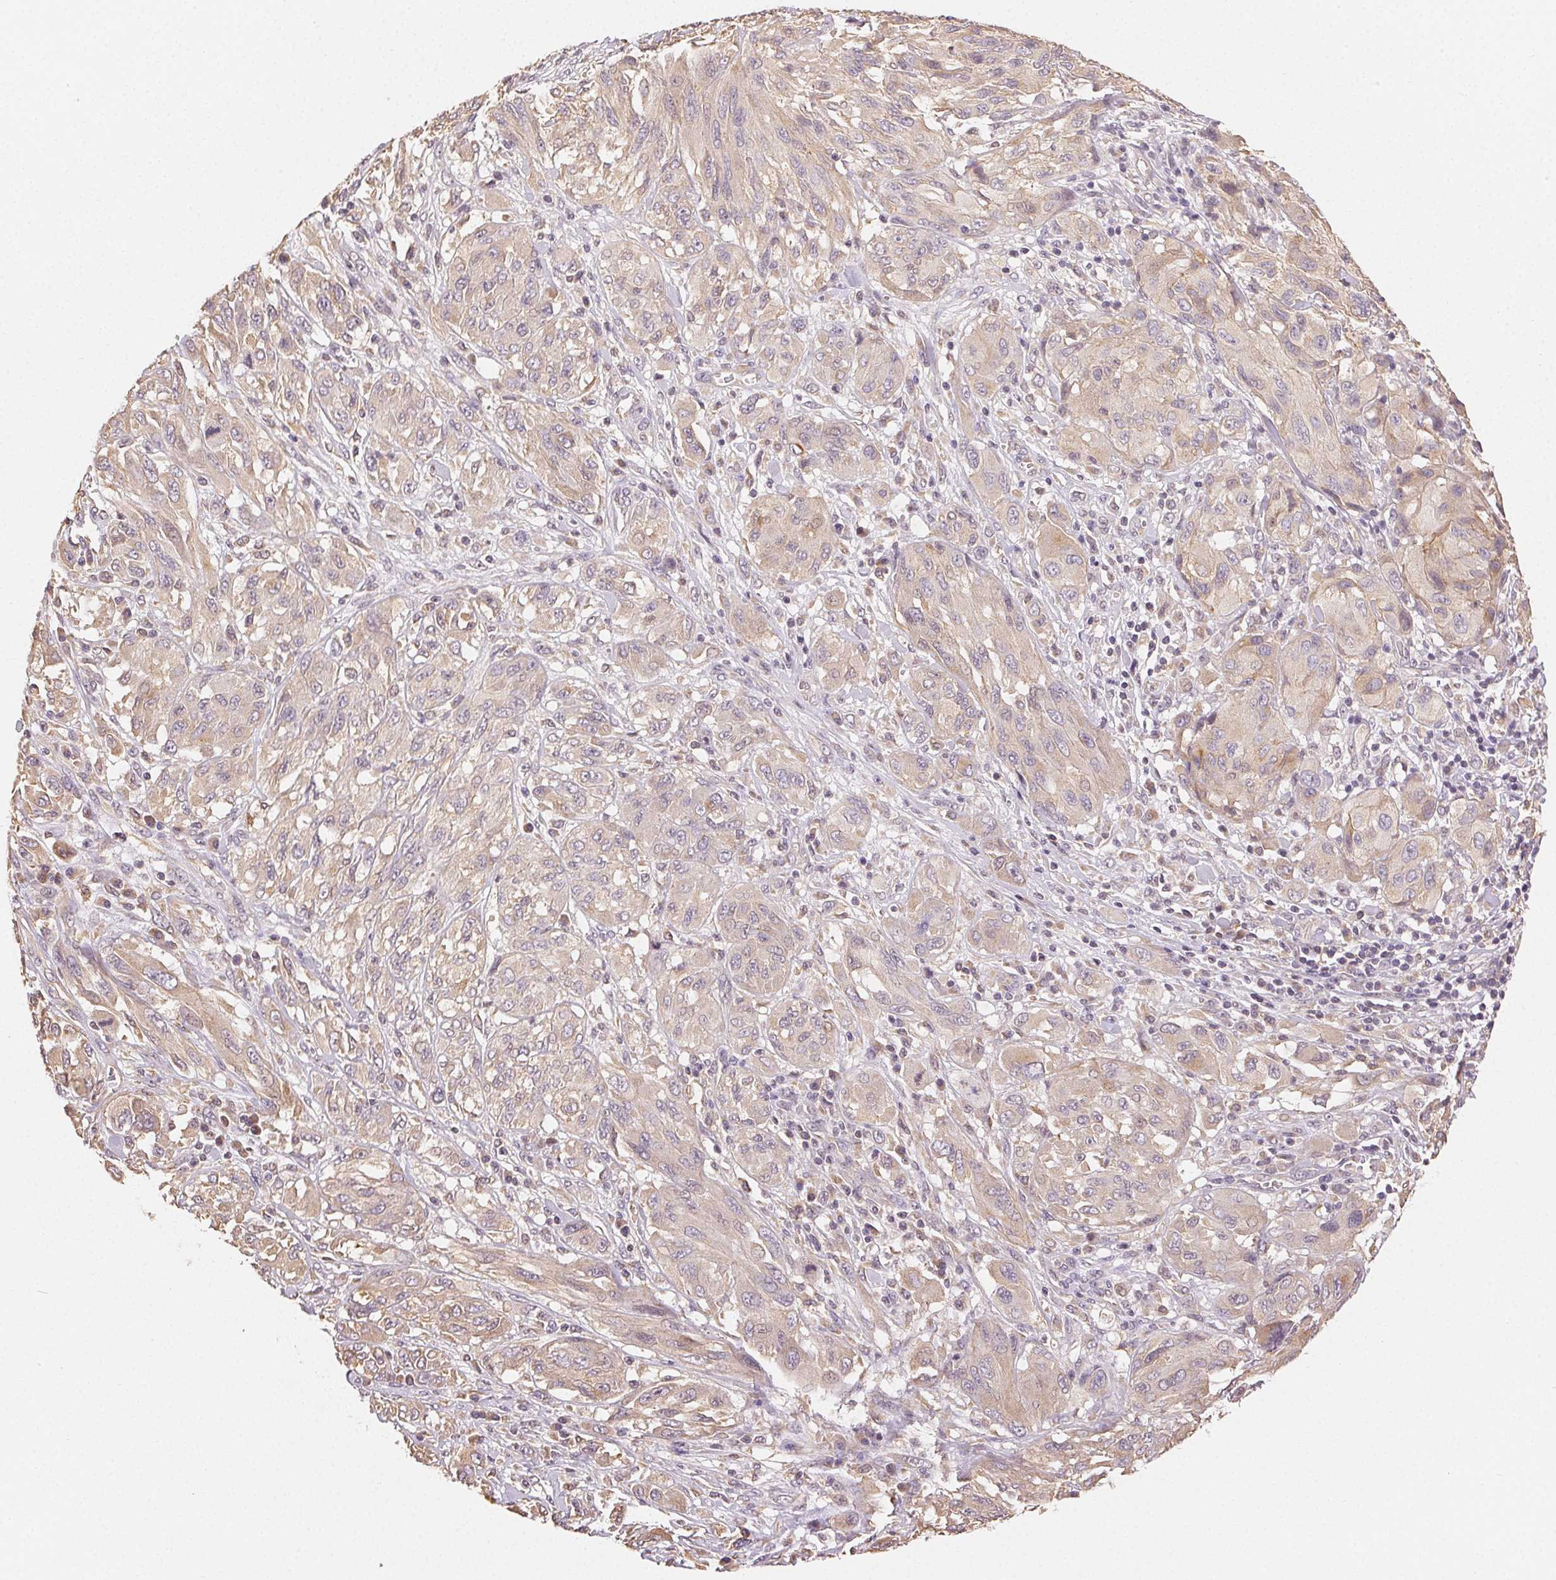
{"staining": {"intensity": "weak", "quantity": "25%-75%", "location": "cytoplasmic/membranous"}, "tissue": "melanoma", "cell_type": "Tumor cells", "image_type": "cancer", "snomed": [{"axis": "morphology", "description": "Malignant melanoma, NOS"}, {"axis": "topography", "description": "Skin"}], "caption": "Melanoma stained with DAB IHC demonstrates low levels of weak cytoplasmic/membranous positivity in approximately 25%-75% of tumor cells.", "gene": "SEZ6L2", "patient": {"sex": "female", "age": 91}}